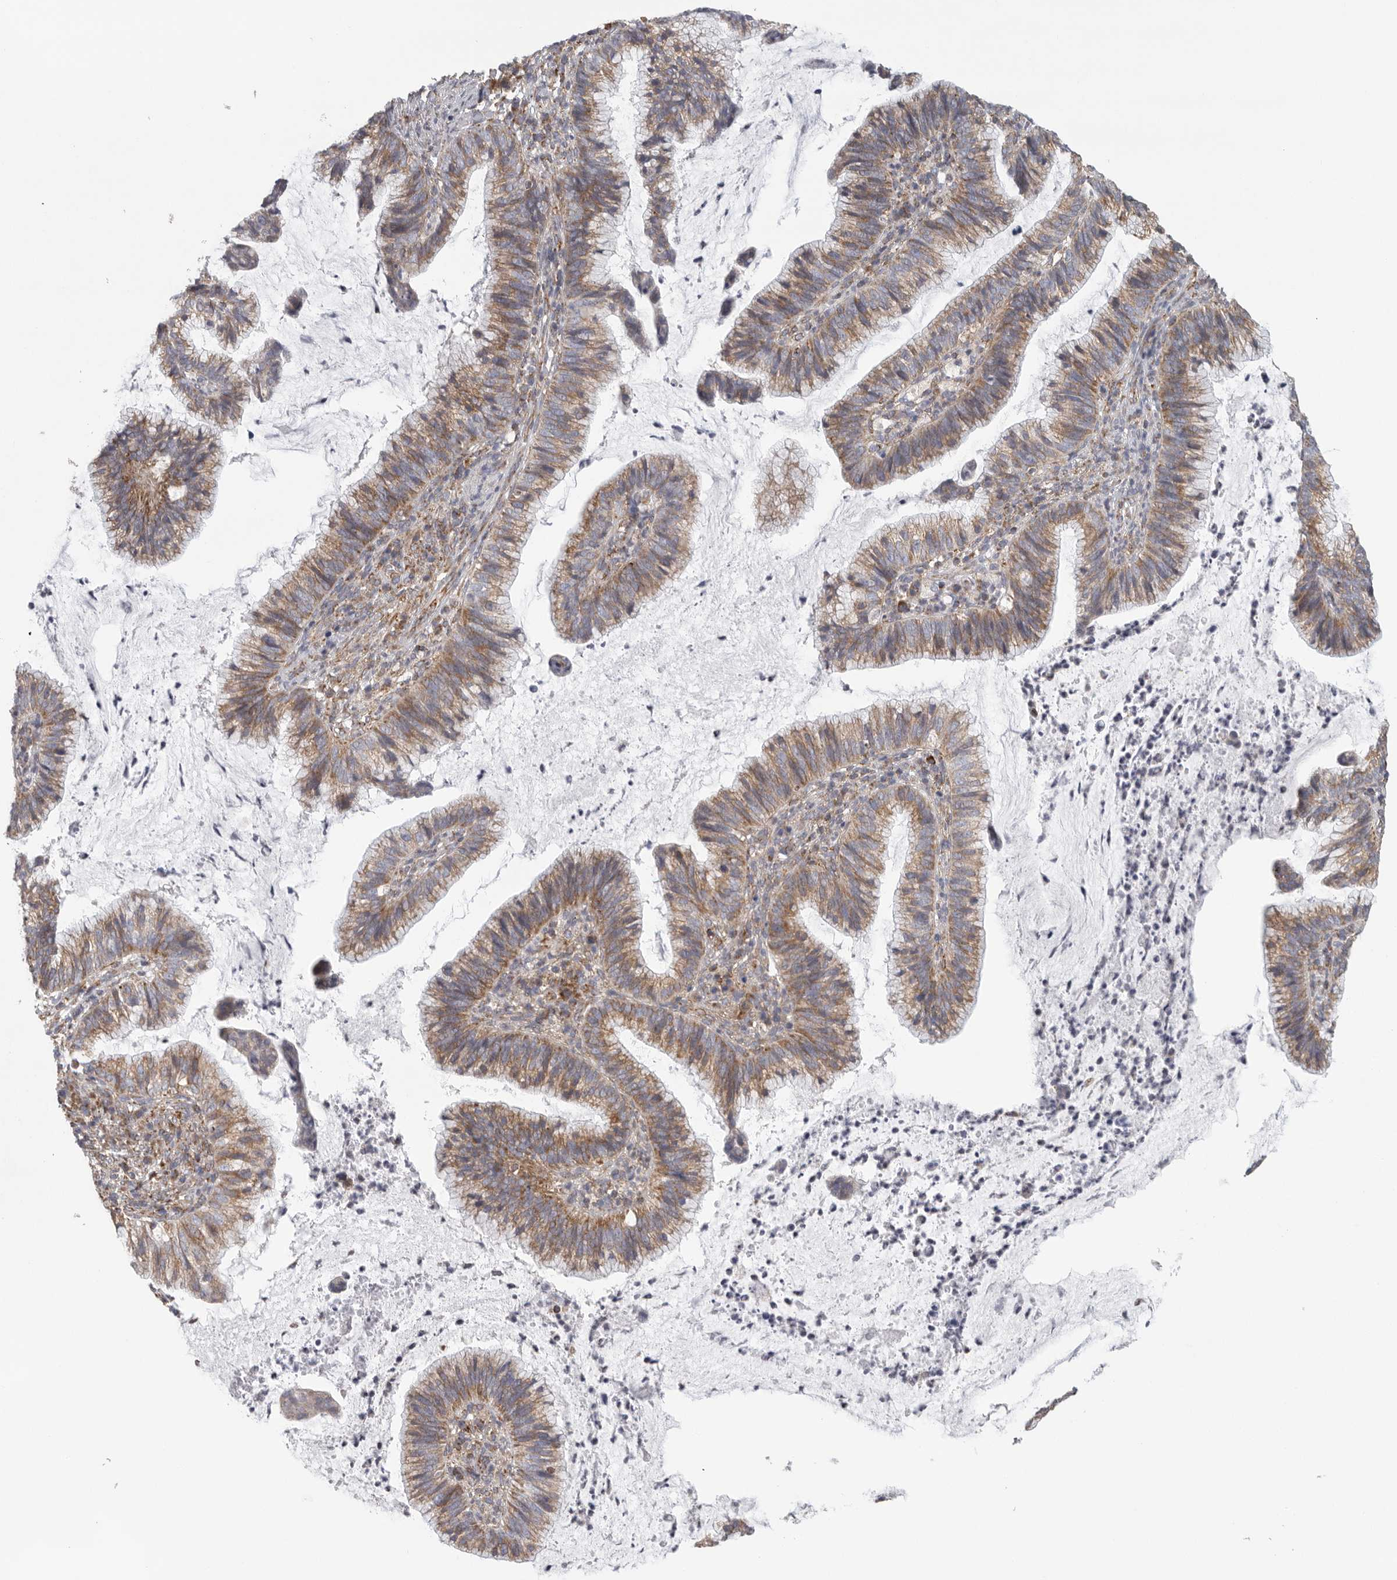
{"staining": {"intensity": "moderate", "quantity": ">75%", "location": "cytoplasmic/membranous"}, "tissue": "cervical cancer", "cell_type": "Tumor cells", "image_type": "cancer", "snomed": [{"axis": "morphology", "description": "Adenocarcinoma, NOS"}, {"axis": "topography", "description": "Cervix"}], "caption": "Immunohistochemical staining of adenocarcinoma (cervical) shows moderate cytoplasmic/membranous protein positivity in about >75% of tumor cells. The staining was performed using DAB to visualize the protein expression in brown, while the nuclei were stained in blue with hematoxylin (Magnification: 20x).", "gene": "FKBP8", "patient": {"sex": "female", "age": 36}}